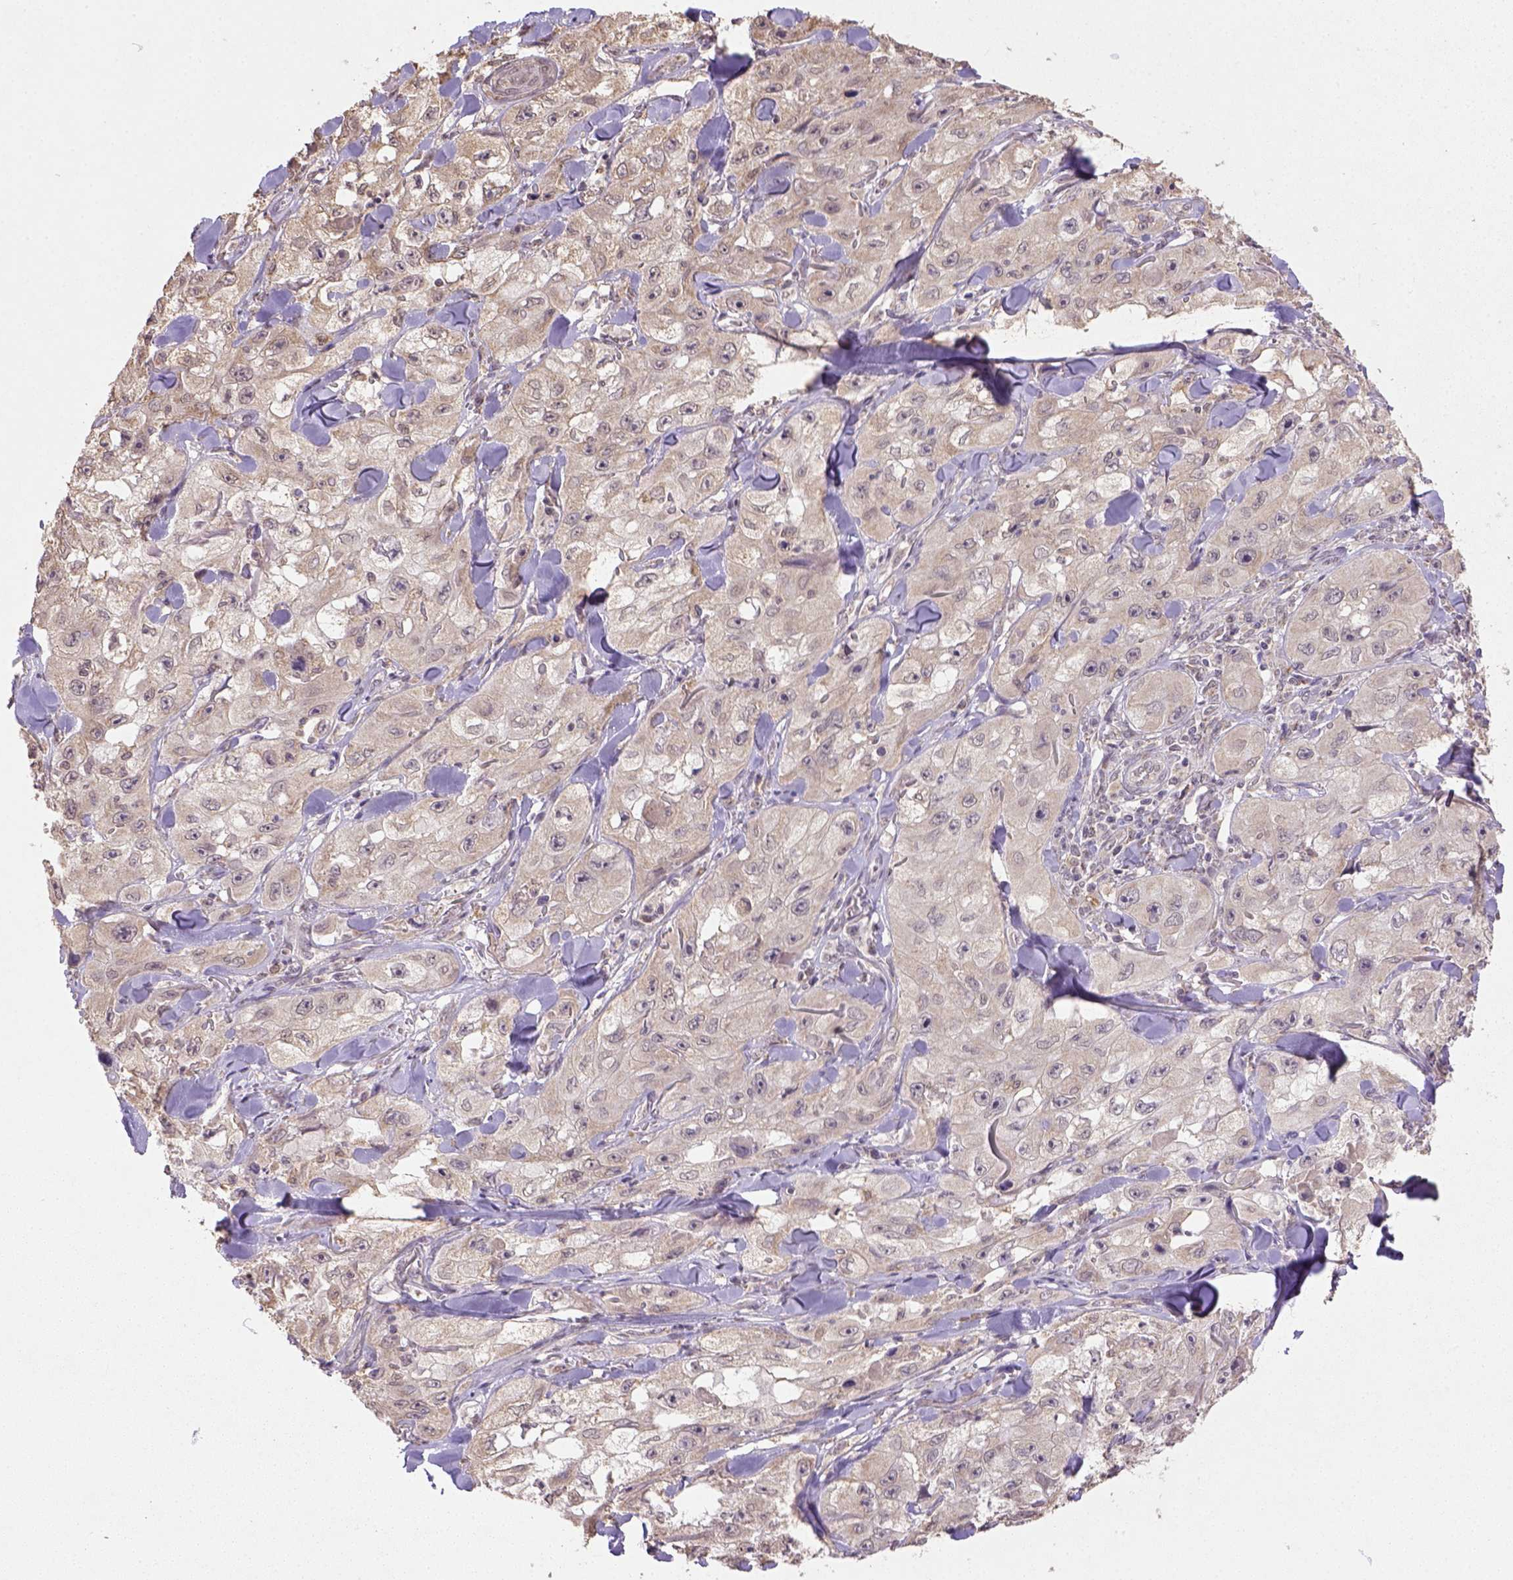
{"staining": {"intensity": "weak", "quantity": ">75%", "location": "cytoplasmic/membranous"}, "tissue": "skin cancer", "cell_type": "Tumor cells", "image_type": "cancer", "snomed": [{"axis": "morphology", "description": "Squamous cell carcinoma, NOS"}, {"axis": "topography", "description": "Skin"}, {"axis": "topography", "description": "Subcutis"}], "caption": "Skin cancer stained with DAB (3,3'-diaminobenzidine) immunohistochemistry shows low levels of weak cytoplasmic/membranous positivity in approximately >75% of tumor cells. Using DAB (3,3'-diaminobenzidine) (brown) and hematoxylin (blue) stains, captured at high magnification using brightfield microscopy.", "gene": "NUDT10", "patient": {"sex": "male", "age": 73}}